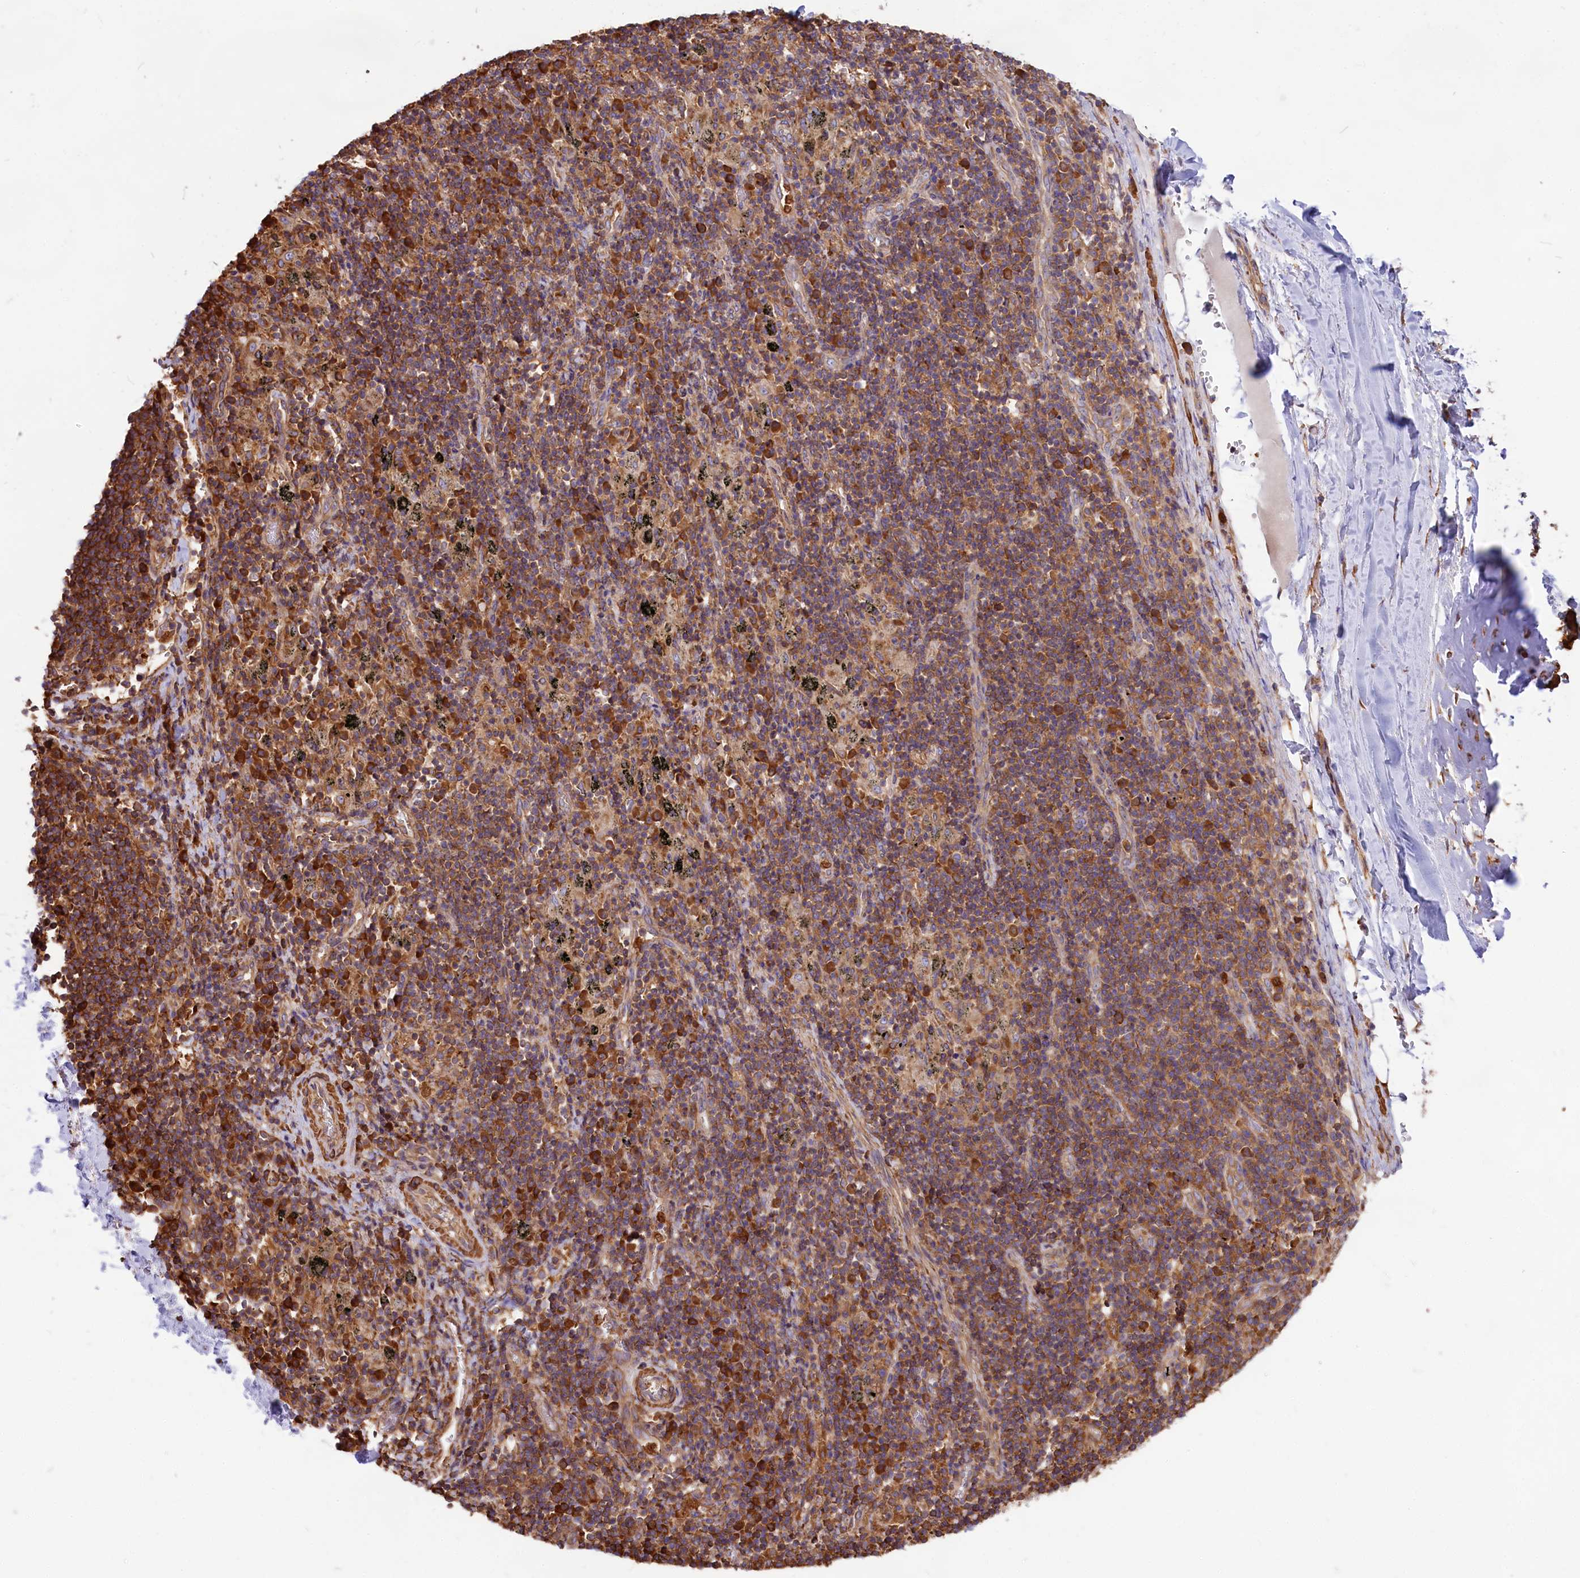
{"staining": {"intensity": "moderate", "quantity": "25%-75%", "location": "cytoplasmic/membranous"}, "tissue": "adipose tissue", "cell_type": "Adipocytes", "image_type": "normal", "snomed": [{"axis": "morphology", "description": "Normal tissue, NOS"}, {"axis": "topography", "description": "Lymph node"}, {"axis": "topography", "description": "Cartilage tissue"}, {"axis": "topography", "description": "Bronchus"}], "caption": "Protein positivity by immunohistochemistry (IHC) reveals moderate cytoplasmic/membranous expression in about 25%-75% of adipocytes in unremarkable adipose tissue. Nuclei are stained in blue.", "gene": "GYS1", "patient": {"sex": "male", "age": 63}}